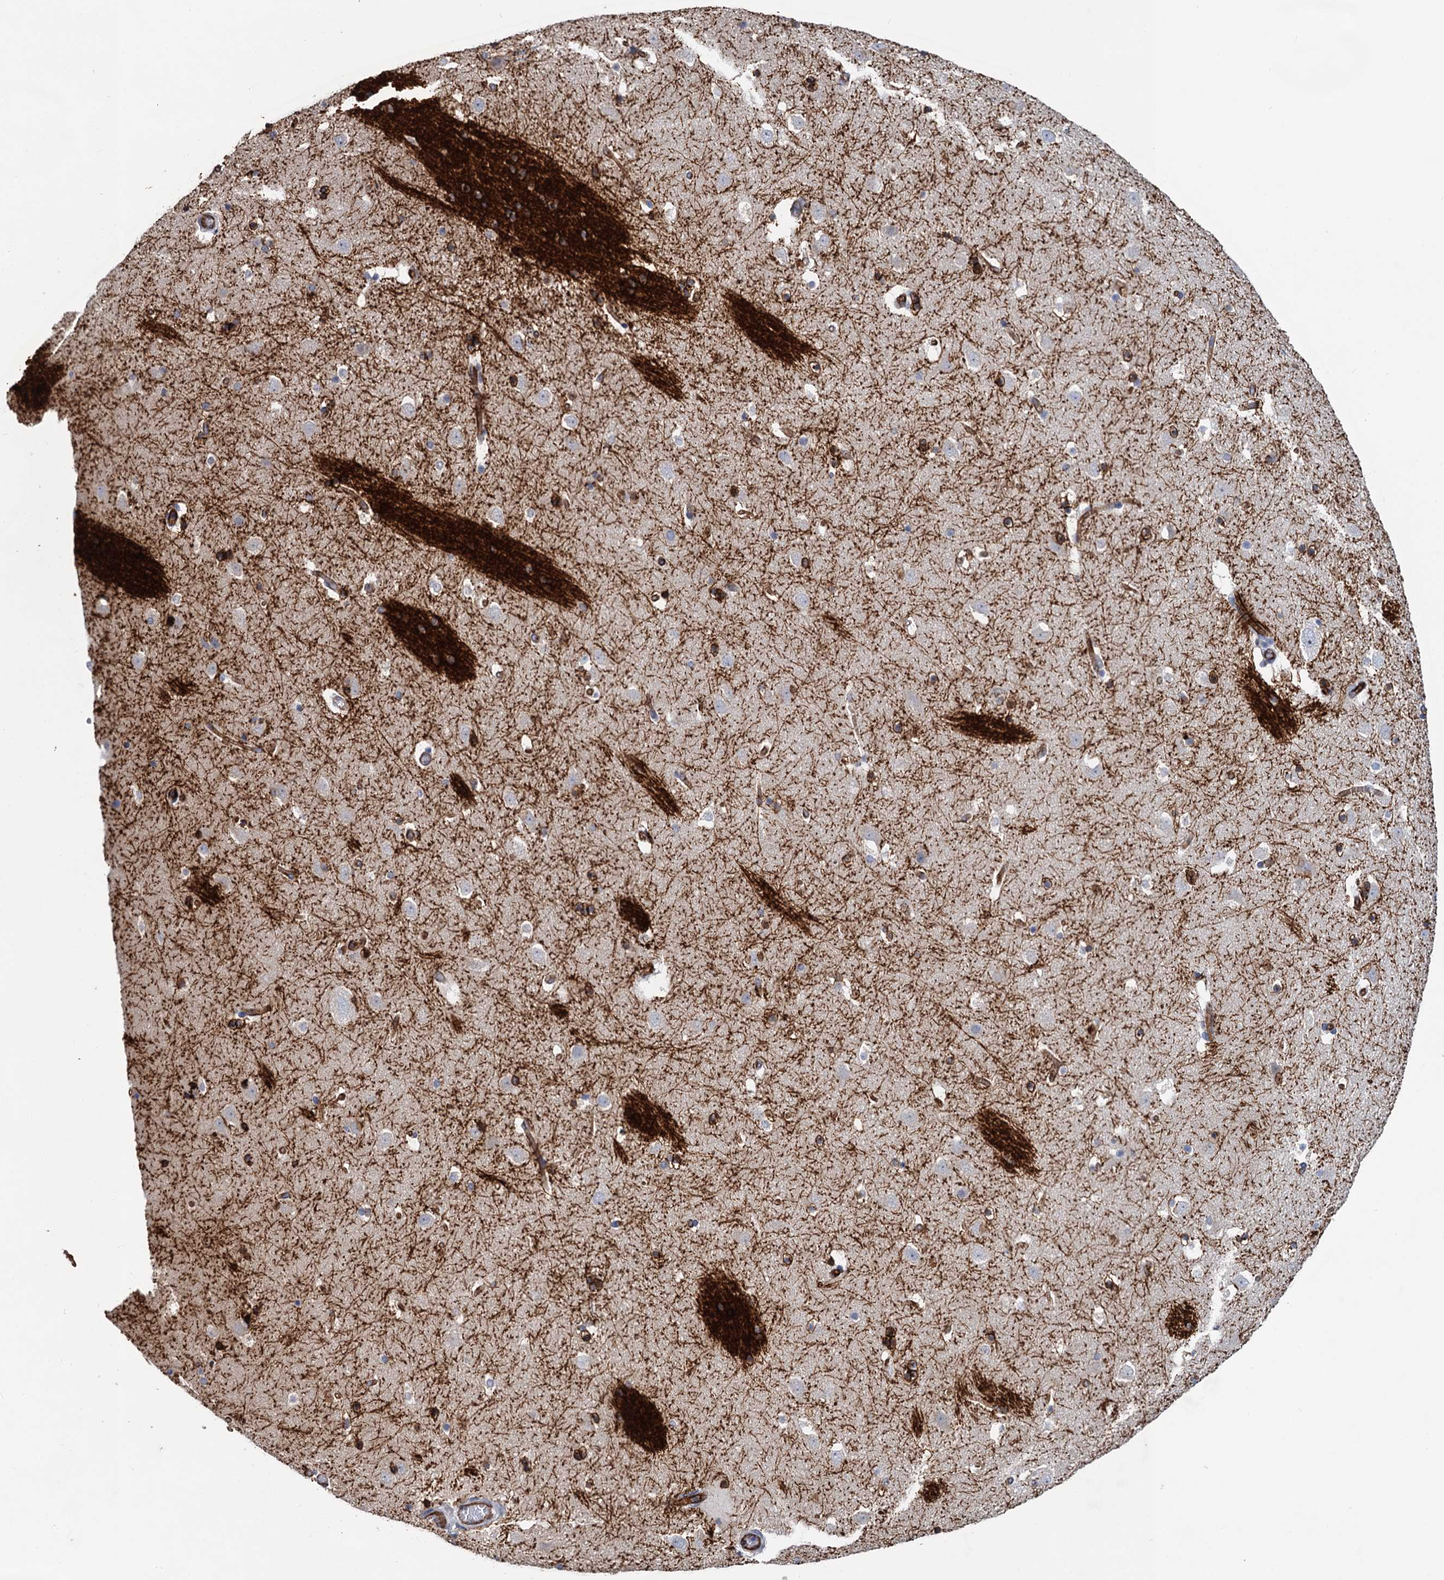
{"staining": {"intensity": "strong", "quantity": "<25%", "location": "cytoplasmic/membranous"}, "tissue": "caudate", "cell_type": "Glial cells", "image_type": "normal", "snomed": [{"axis": "morphology", "description": "Normal tissue, NOS"}, {"axis": "topography", "description": "Lateral ventricle wall"}], "caption": "A brown stain highlights strong cytoplasmic/membranous positivity of a protein in glial cells of unremarkable caudate. Immunohistochemistry (ihc) stains the protein of interest in brown and the nuclei are stained blue.", "gene": "PLLP", "patient": {"sex": "male", "age": 45}}